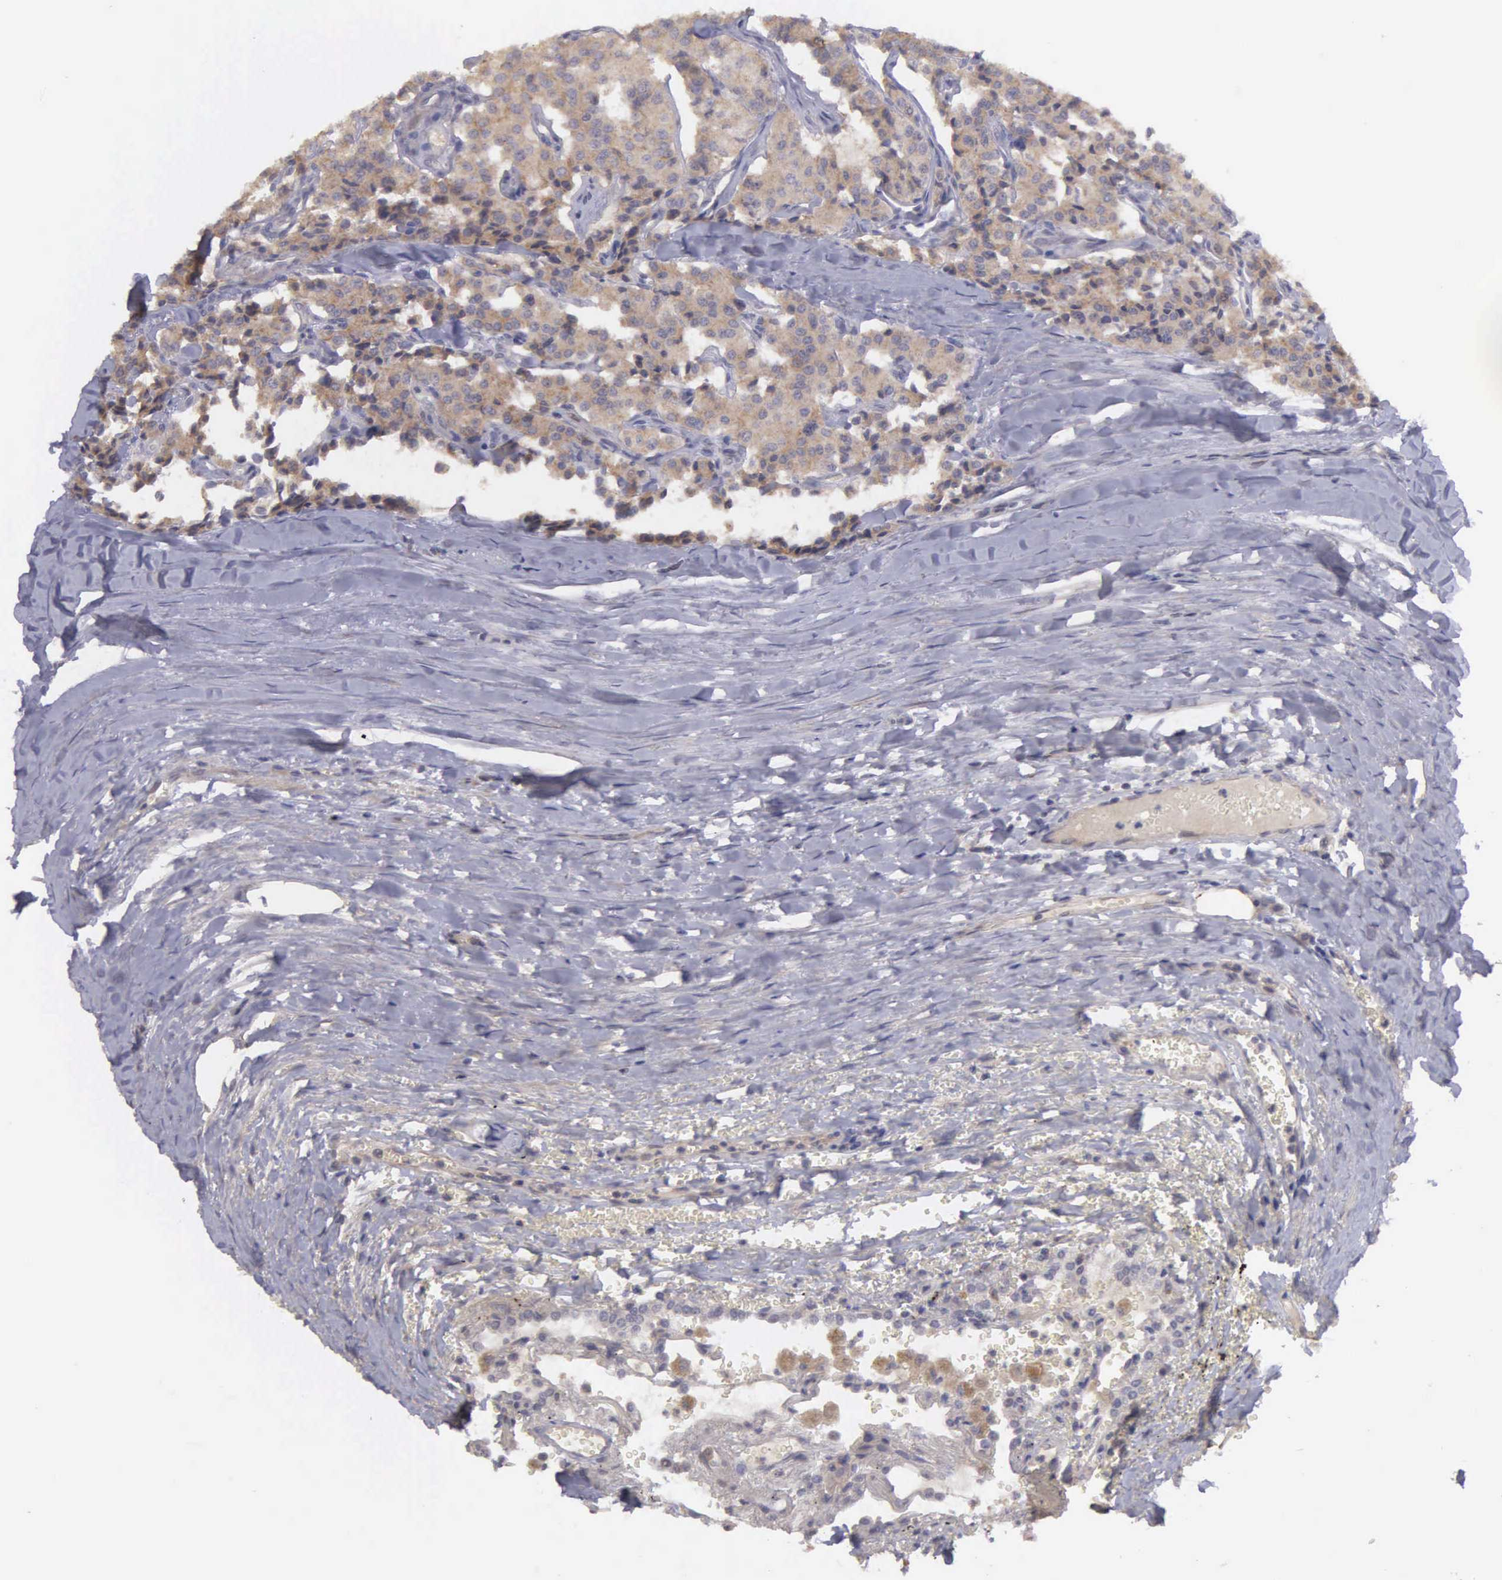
{"staining": {"intensity": "moderate", "quantity": ">75%", "location": "cytoplasmic/membranous"}, "tissue": "carcinoid", "cell_type": "Tumor cells", "image_type": "cancer", "snomed": [{"axis": "morphology", "description": "Carcinoid, malignant, NOS"}, {"axis": "topography", "description": "Bronchus"}], "caption": "A brown stain shows moderate cytoplasmic/membranous positivity of a protein in human malignant carcinoid tumor cells. (brown staining indicates protein expression, while blue staining denotes nuclei).", "gene": "RTL10", "patient": {"sex": "male", "age": 55}}